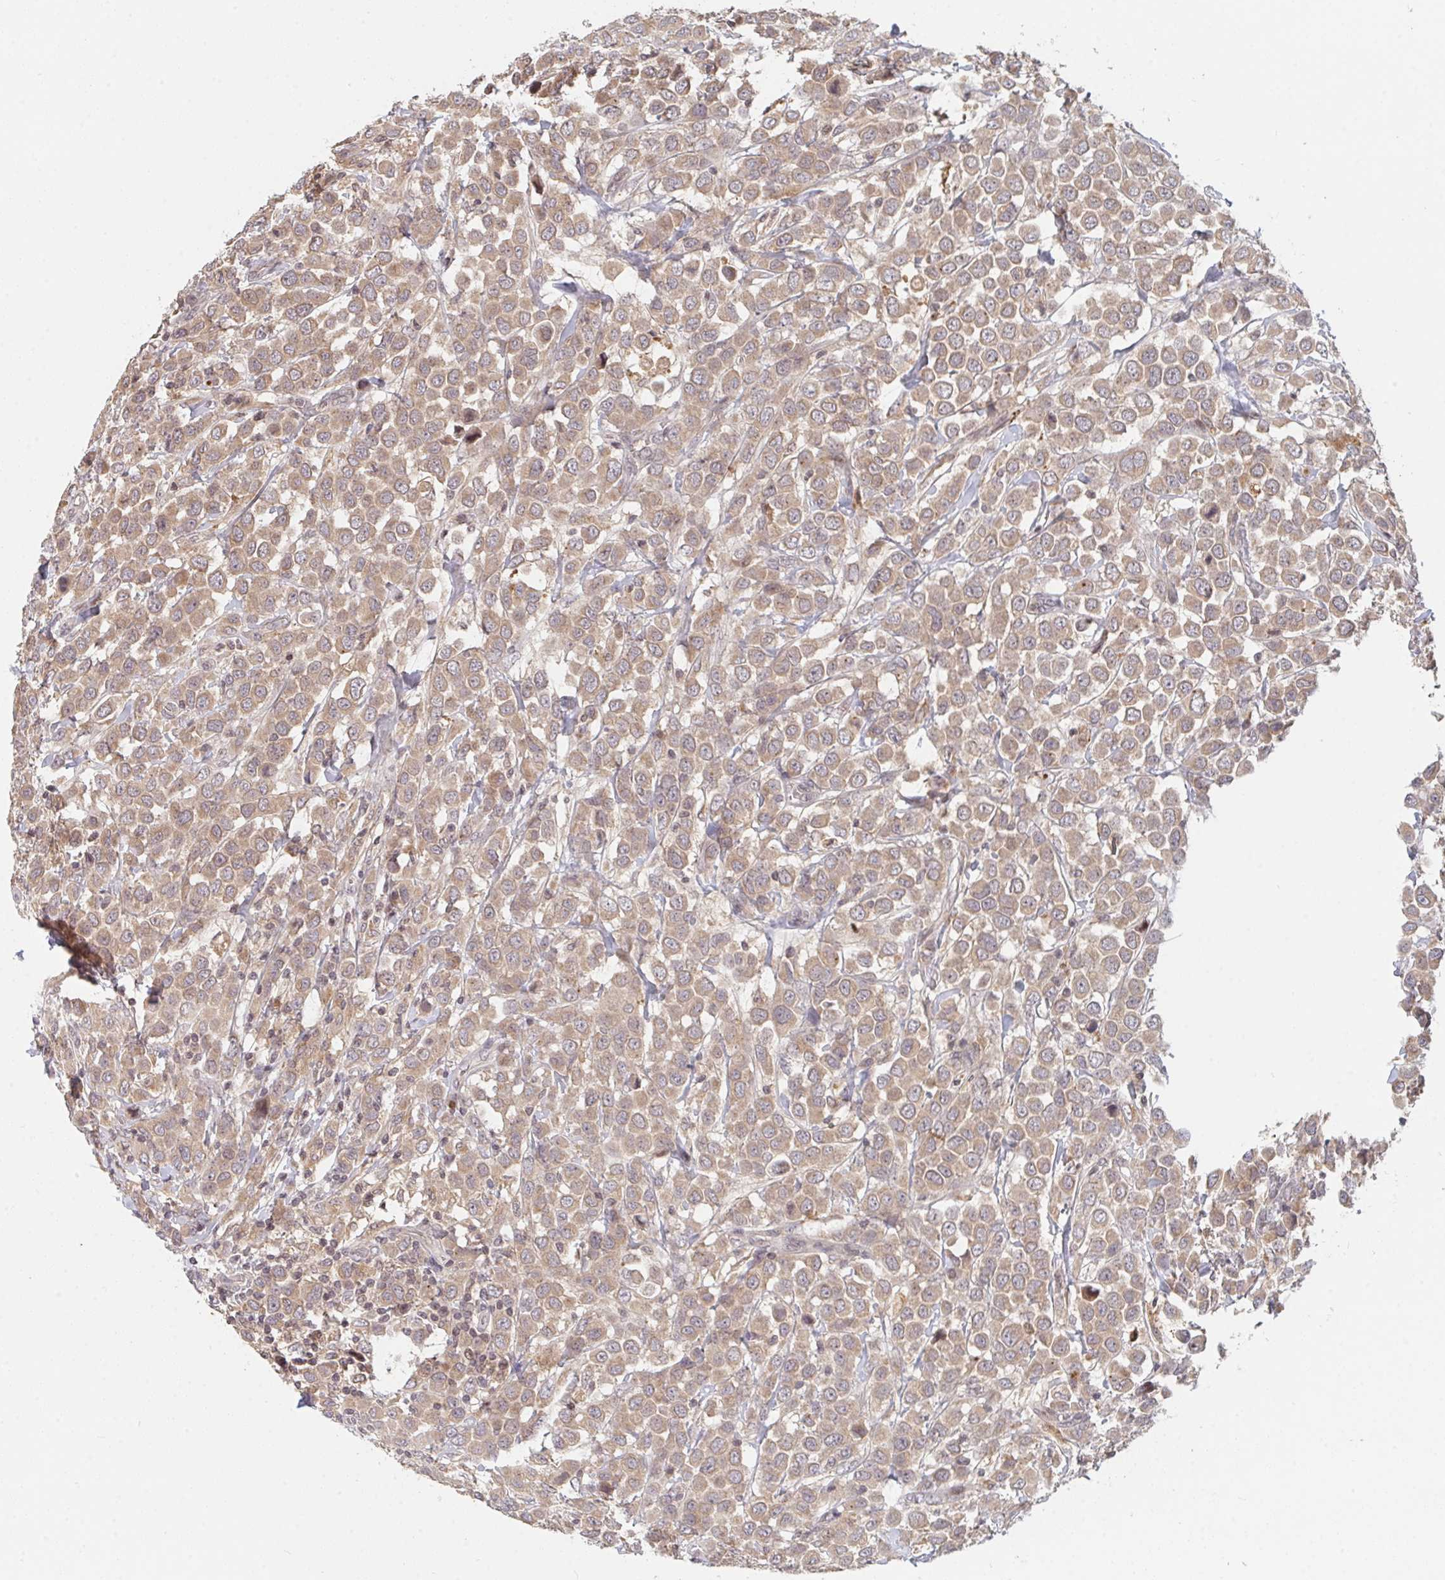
{"staining": {"intensity": "weak", "quantity": ">75%", "location": "cytoplasmic/membranous"}, "tissue": "breast cancer", "cell_type": "Tumor cells", "image_type": "cancer", "snomed": [{"axis": "morphology", "description": "Duct carcinoma"}, {"axis": "topography", "description": "Breast"}], "caption": "This micrograph demonstrates immunohistochemistry (IHC) staining of human breast cancer (infiltrating ductal carcinoma), with low weak cytoplasmic/membranous expression in about >75% of tumor cells.", "gene": "DCST1", "patient": {"sex": "female", "age": 61}}